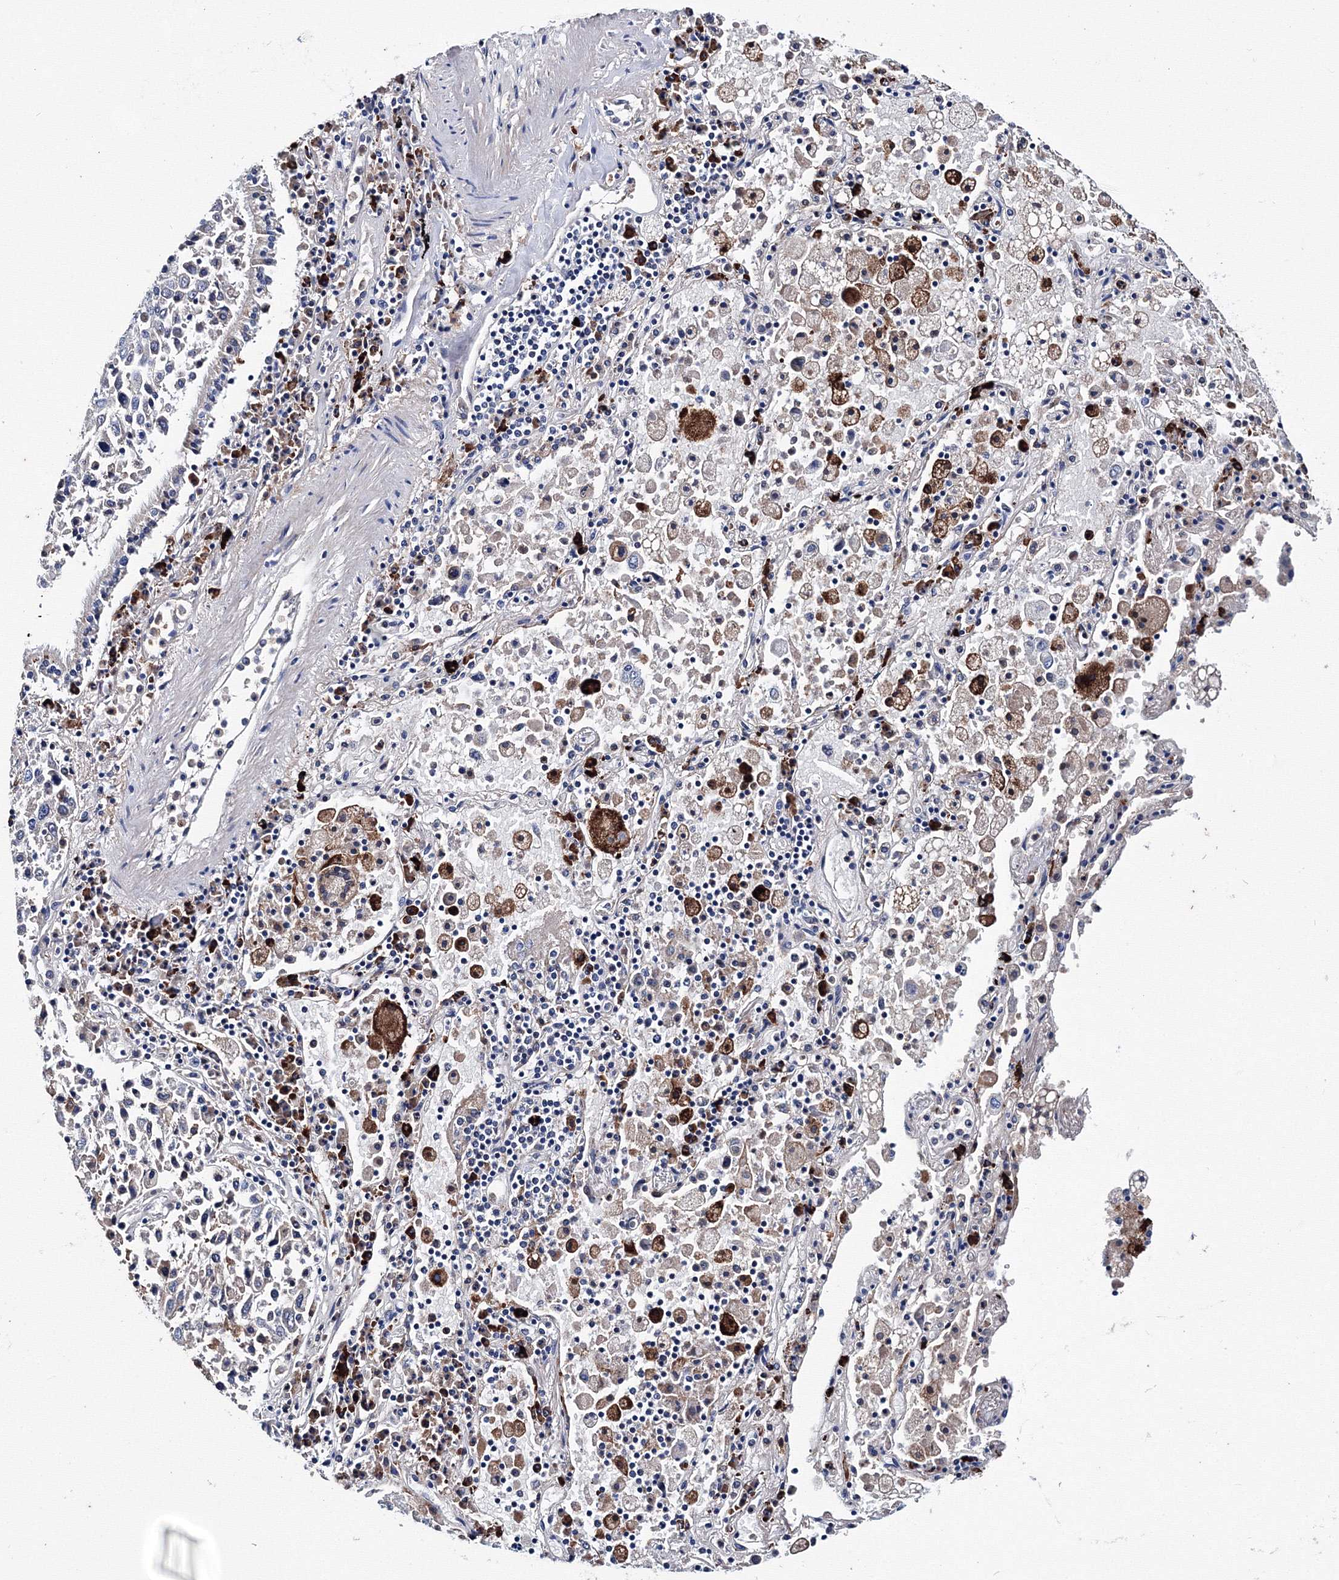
{"staining": {"intensity": "negative", "quantity": "none", "location": "none"}, "tissue": "lung cancer", "cell_type": "Tumor cells", "image_type": "cancer", "snomed": [{"axis": "morphology", "description": "Squamous cell carcinoma, NOS"}, {"axis": "topography", "description": "Lung"}], "caption": "Lung cancer was stained to show a protein in brown. There is no significant staining in tumor cells.", "gene": "TRPM2", "patient": {"sex": "male", "age": 65}}